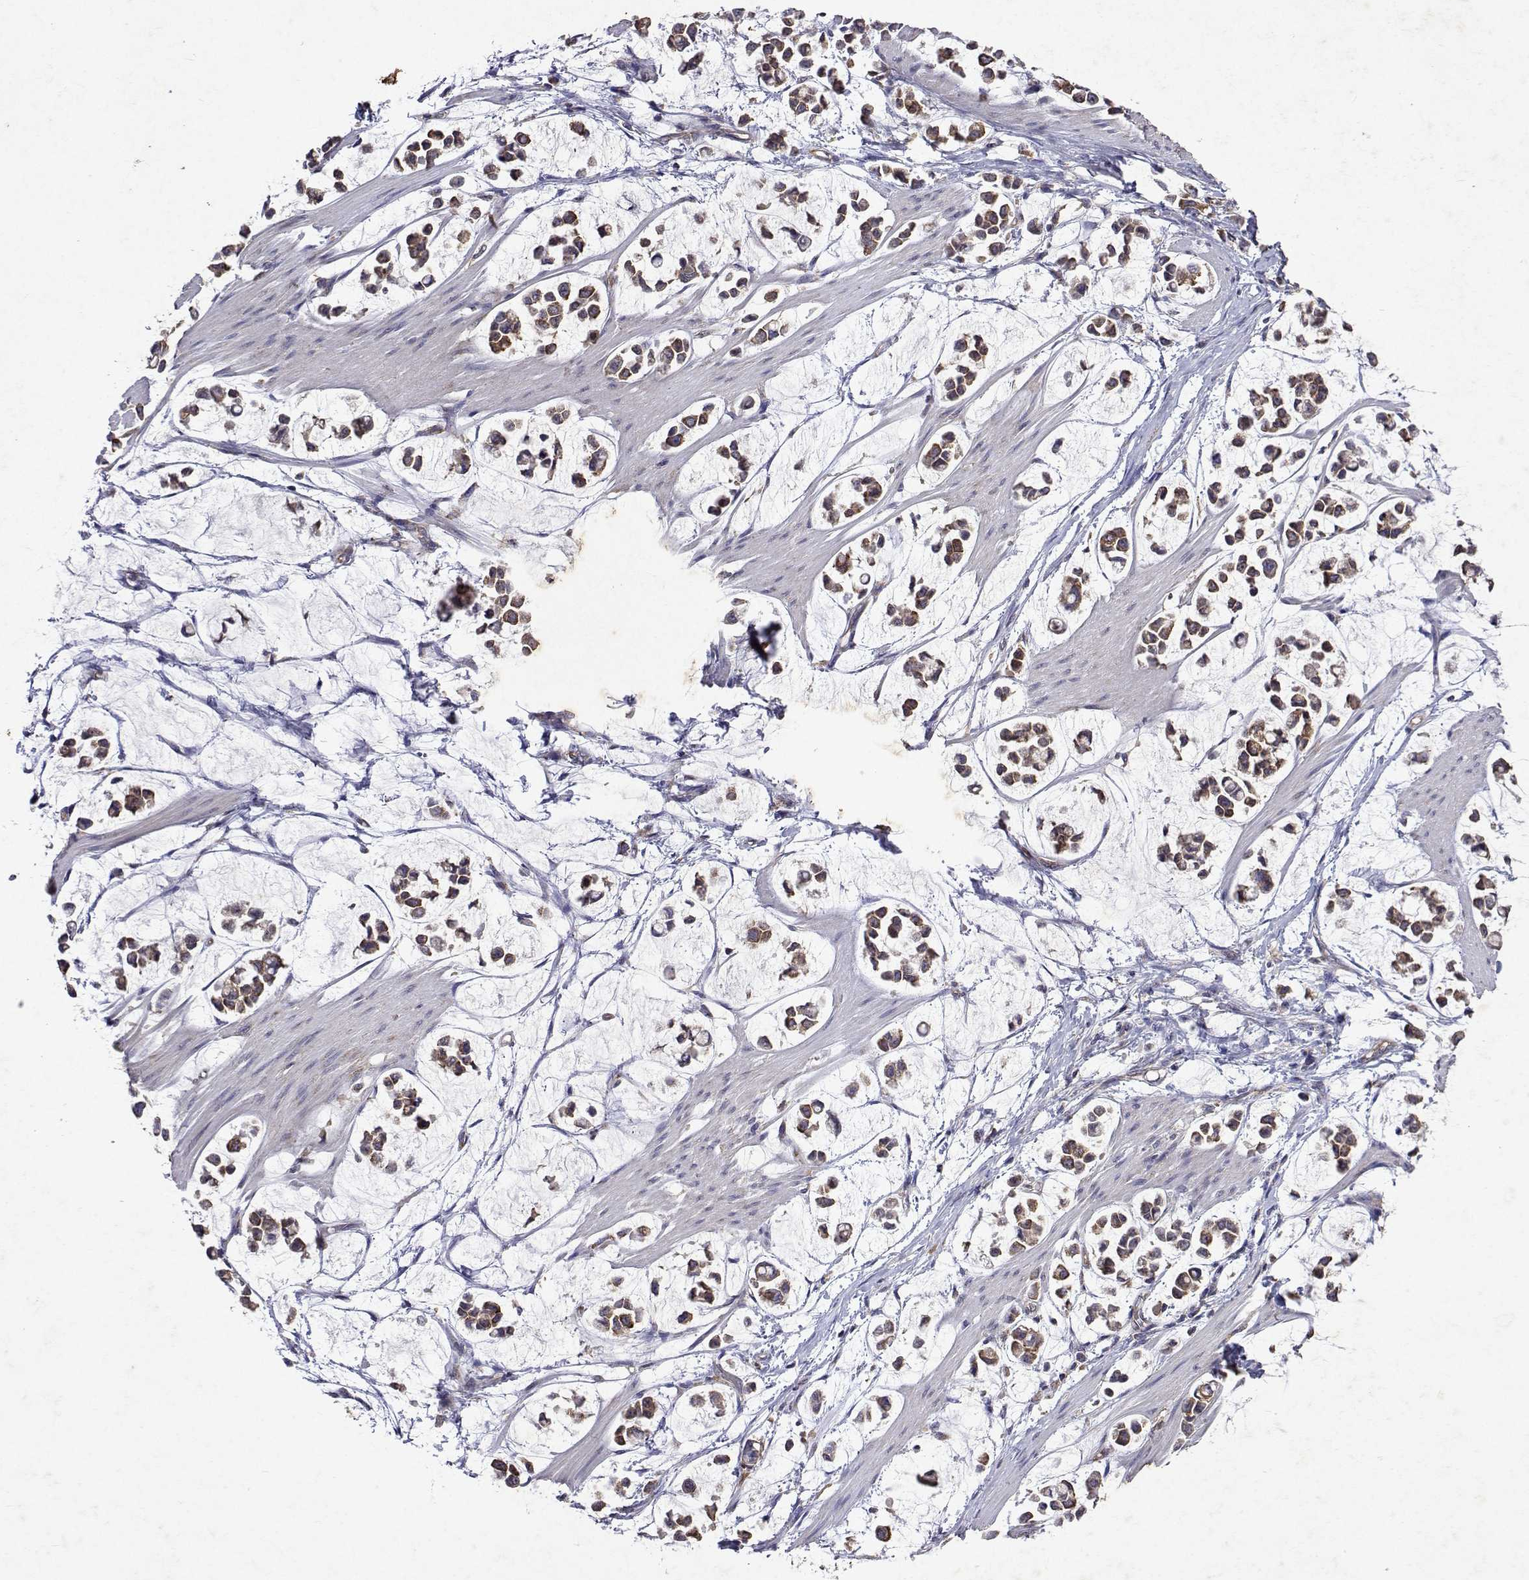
{"staining": {"intensity": "moderate", "quantity": ">75%", "location": "cytoplasmic/membranous"}, "tissue": "stomach cancer", "cell_type": "Tumor cells", "image_type": "cancer", "snomed": [{"axis": "morphology", "description": "Adenocarcinoma, NOS"}, {"axis": "topography", "description": "Stomach"}], "caption": "Human stomach cancer stained with a brown dye reveals moderate cytoplasmic/membranous positive expression in approximately >75% of tumor cells.", "gene": "TARBP2", "patient": {"sex": "male", "age": 82}}